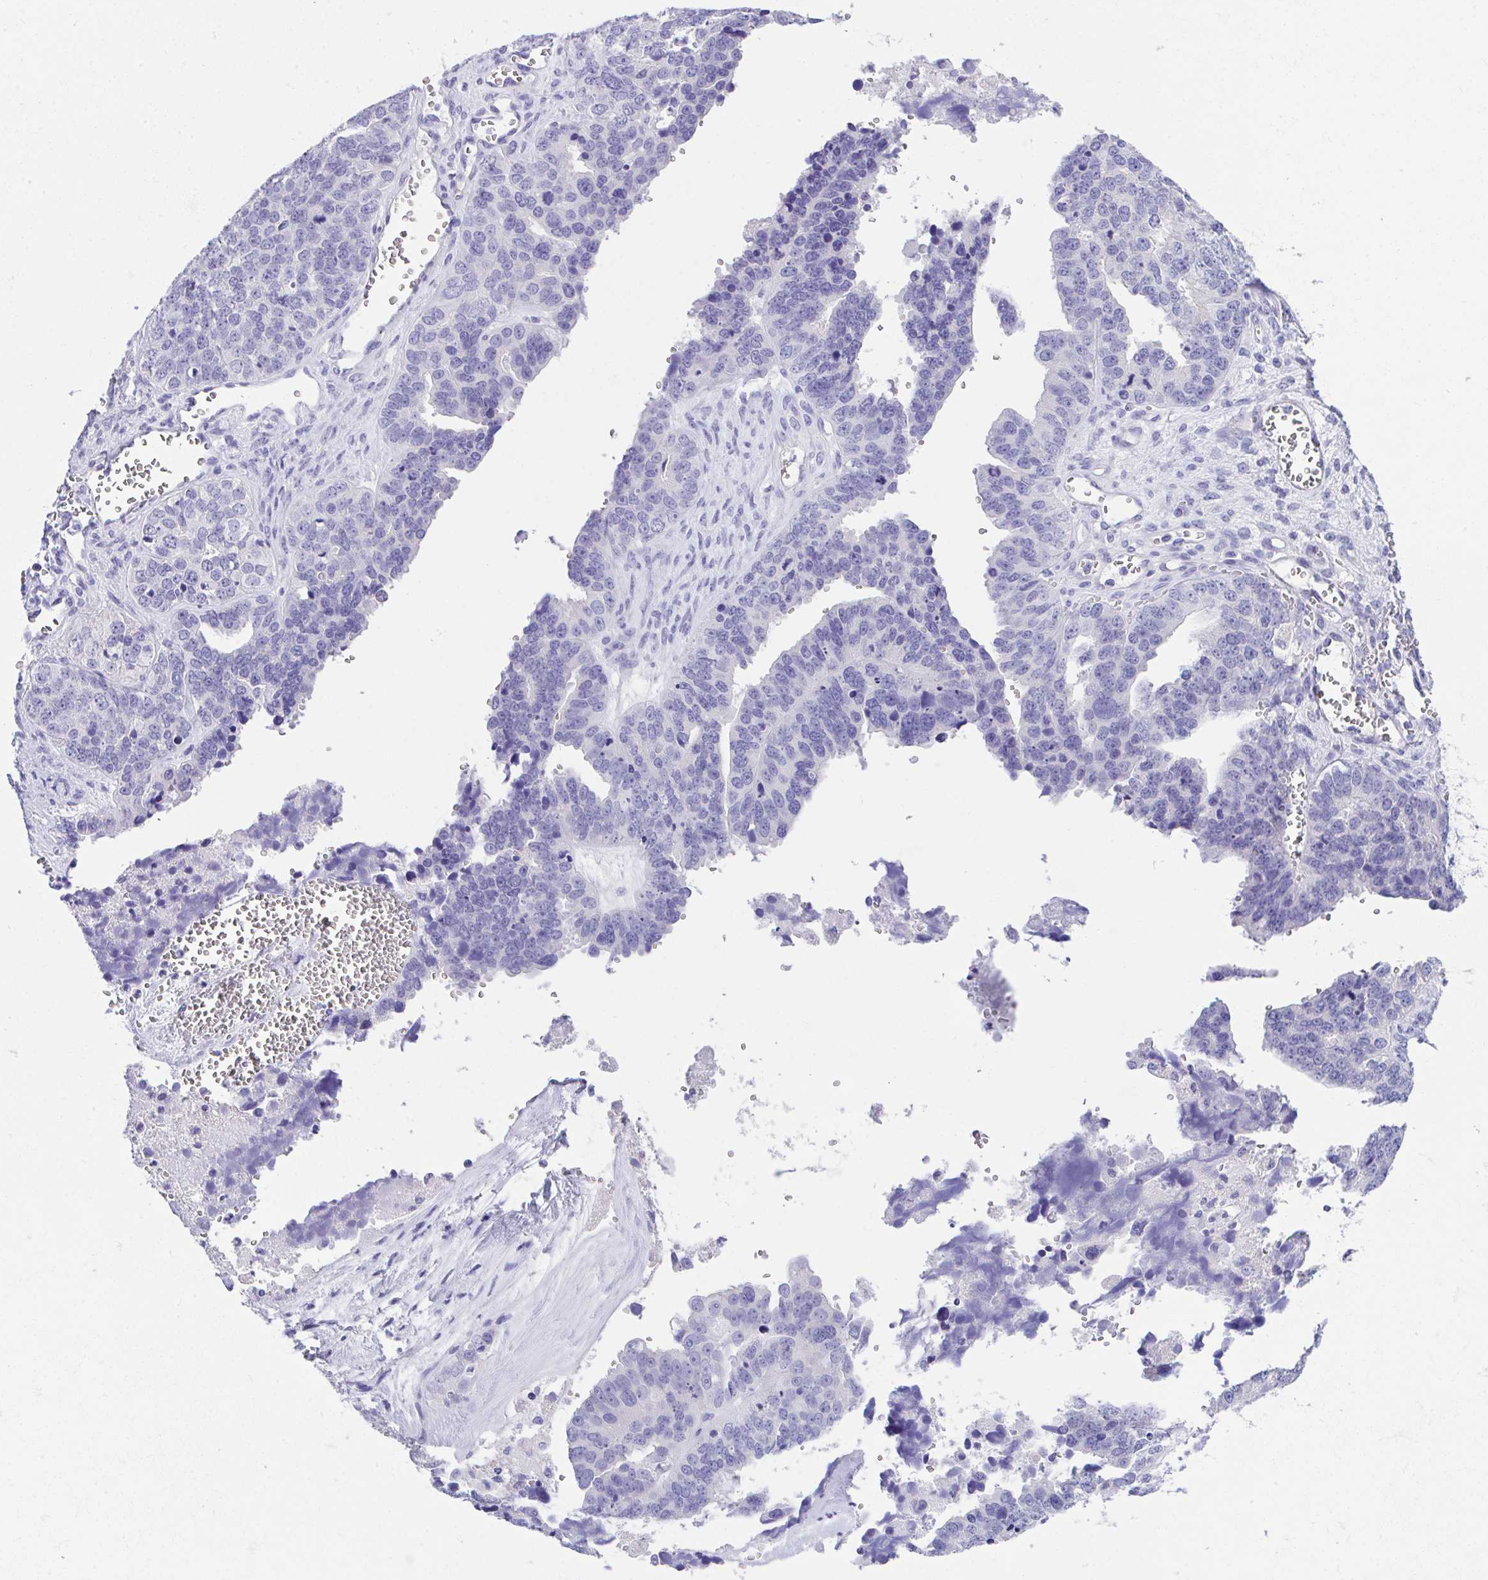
{"staining": {"intensity": "negative", "quantity": "none", "location": "none"}, "tissue": "ovarian cancer", "cell_type": "Tumor cells", "image_type": "cancer", "snomed": [{"axis": "morphology", "description": "Cystadenocarcinoma, serous, NOS"}, {"axis": "topography", "description": "Ovary"}], "caption": "Tumor cells show no significant positivity in ovarian cancer (serous cystadenocarcinoma). (Stains: DAB (3,3'-diaminobenzidine) IHC with hematoxylin counter stain, Microscopy: brightfield microscopy at high magnification).", "gene": "HACD4", "patient": {"sex": "female", "age": 76}}